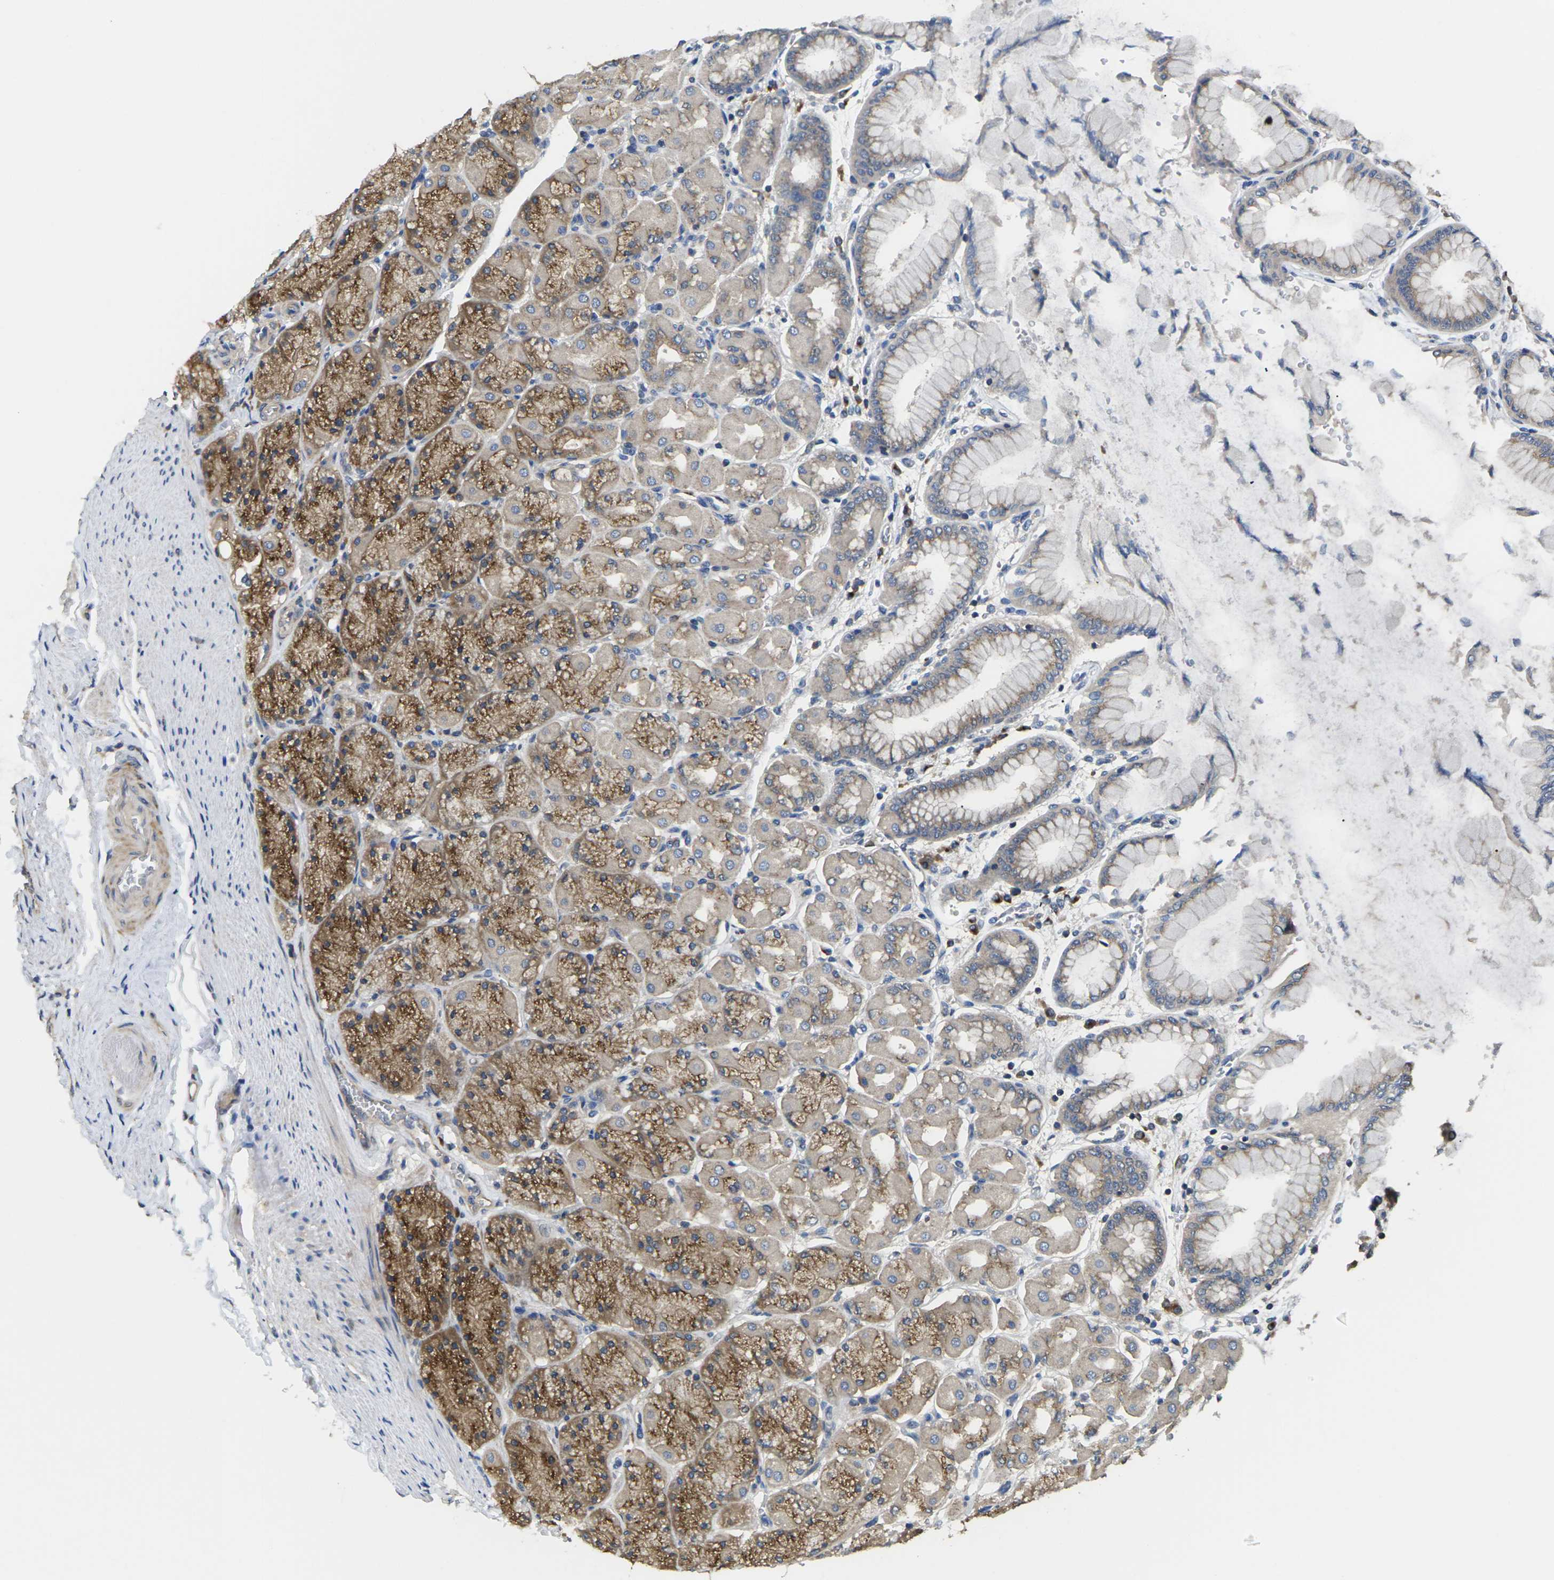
{"staining": {"intensity": "moderate", "quantity": ">75%", "location": "cytoplasmic/membranous"}, "tissue": "stomach", "cell_type": "Glandular cells", "image_type": "normal", "snomed": [{"axis": "morphology", "description": "Normal tissue, NOS"}, {"axis": "topography", "description": "Stomach, upper"}], "caption": "Immunohistochemistry (IHC) of unremarkable human stomach exhibits medium levels of moderate cytoplasmic/membranous staining in about >75% of glandular cells. Immunohistochemistry (IHC) stains the protein in brown and the nuclei are stained blue.", "gene": "TMCC2", "patient": {"sex": "female", "age": 56}}